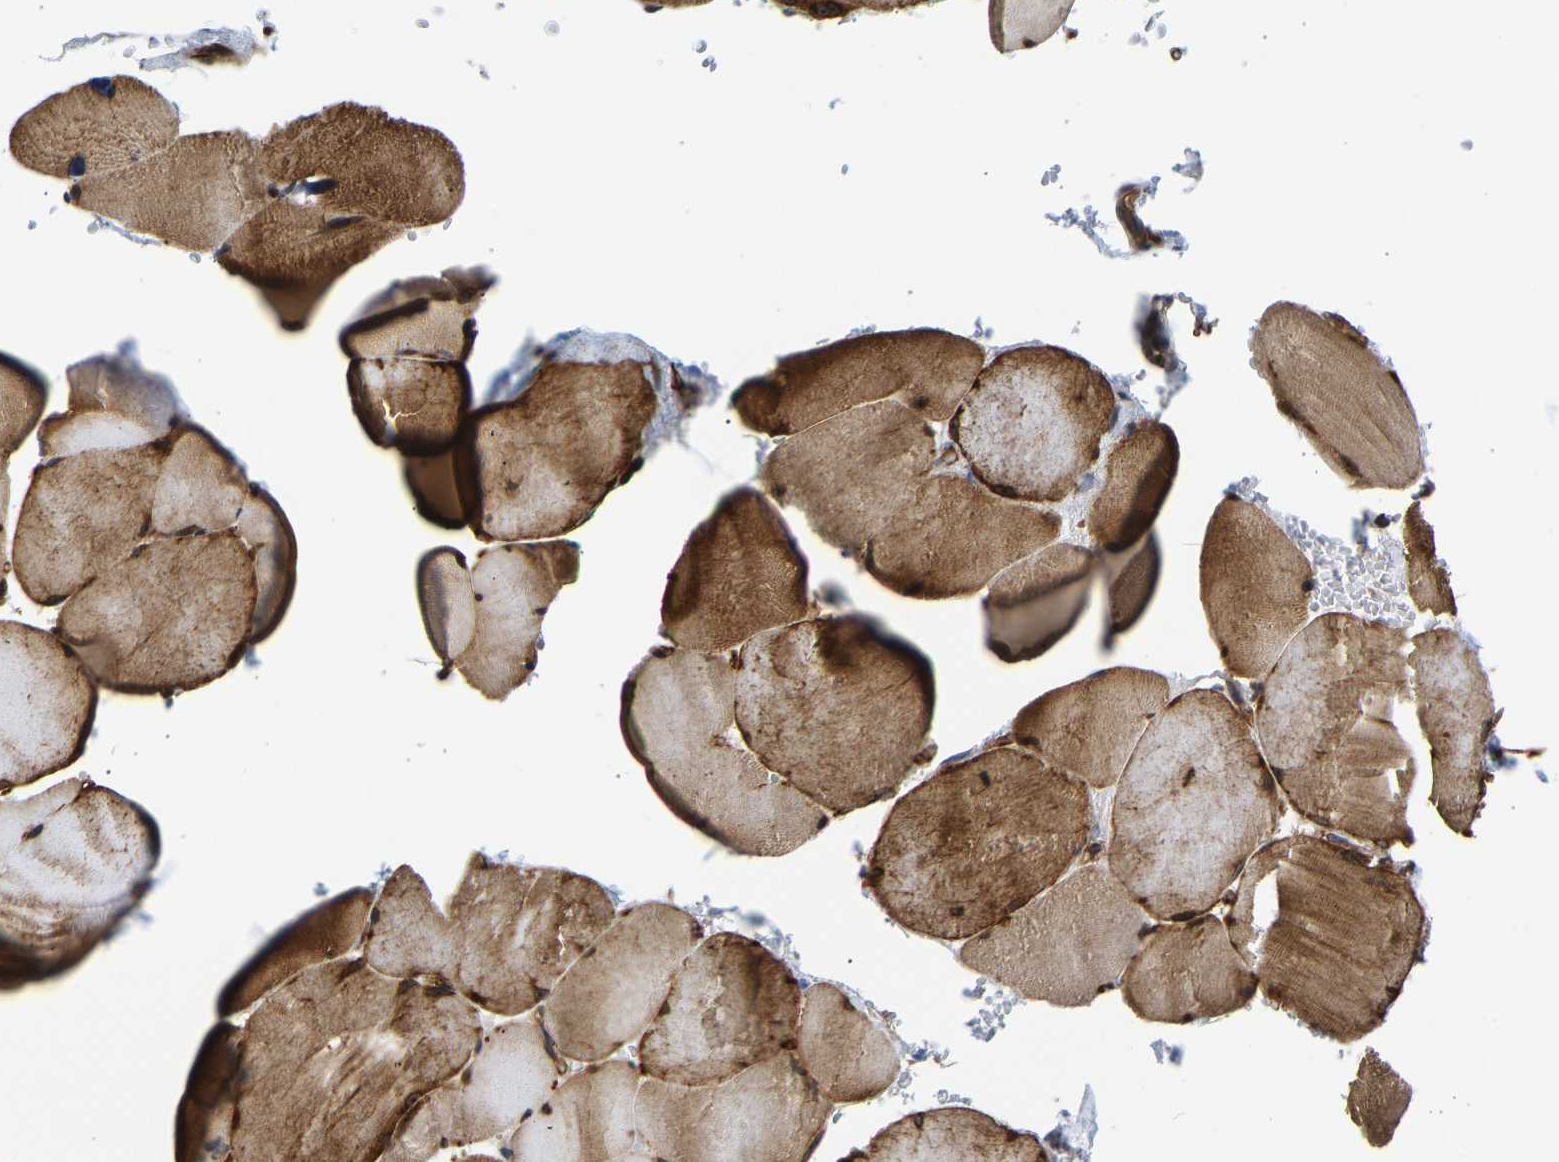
{"staining": {"intensity": "moderate", "quantity": ">75%", "location": "cytoplasmic/membranous,nuclear"}, "tissue": "skeletal muscle", "cell_type": "Myocytes", "image_type": "normal", "snomed": [{"axis": "morphology", "description": "Normal tissue, NOS"}, {"axis": "topography", "description": "Skin"}, {"axis": "topography", "description": "Skeletal muscle"}], "caption": "Protein expression analysis of unremarkable skeletal muscle displays moderate cytoplasmic/membranous,nuclear staining in approximately >75% of myocytes. (IHC, brightfield microscopy, high magnification).", "gene": "RESF1", "patient": {"sex": "male", "age": 83}}